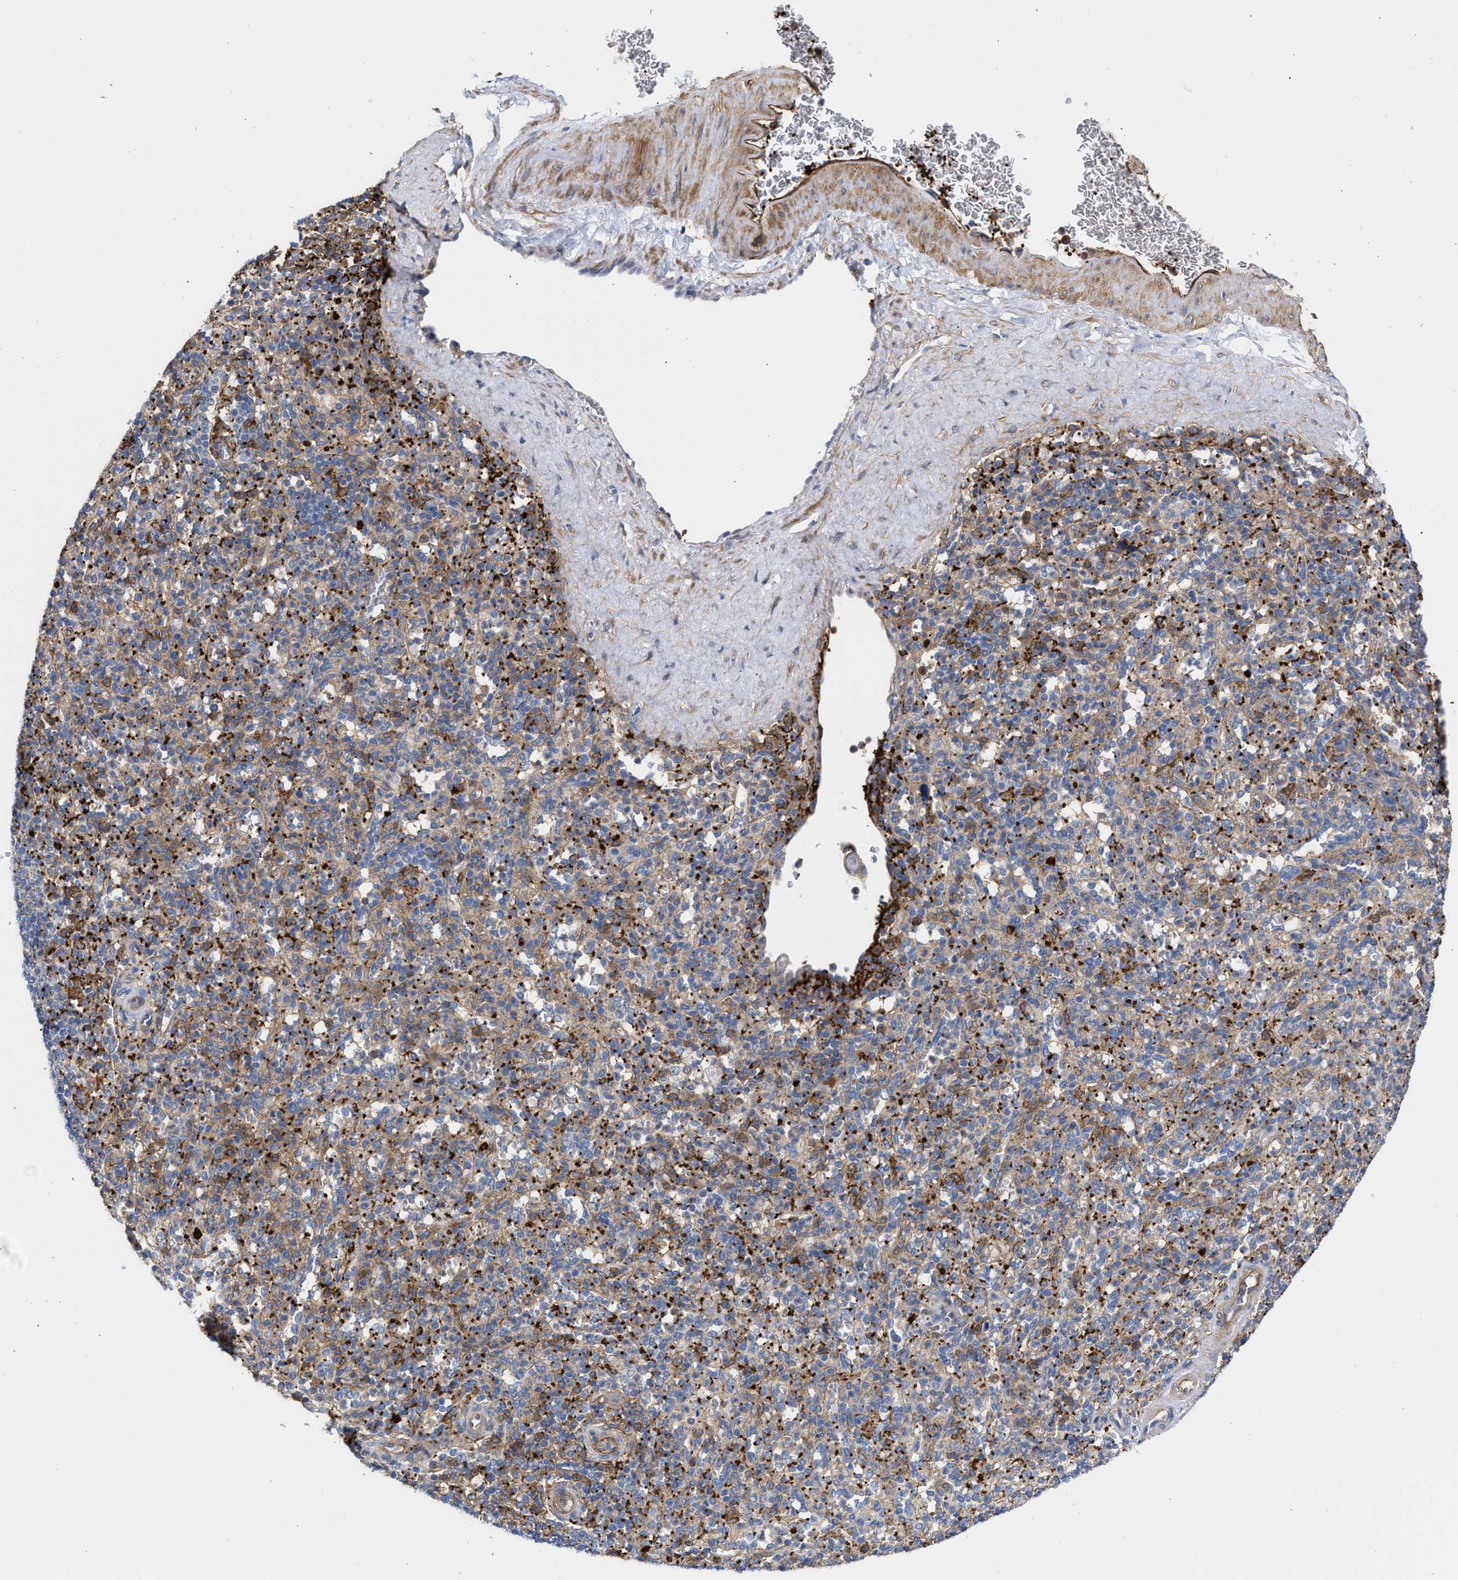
{"staining": {"intensity": "weak", "quantity": "<25%", "location": "cytoplasmic/membranous"}, "tissue": "spleen", "cell_type": "Cells in red pulp", "image_type": "normal", "snomed": [{"axis": "morphology", "description": "Normal tissue, NOS"}, {"axis": "topography", "description": "Spleen"}], "caption": "This is an immunohistochemistry (IHC) histopathology image of unremarkable spleen. There is no staining in cells in red pulp.", "gene": "HS3ST5", "patient": {"sex": "male", "age": 36}}